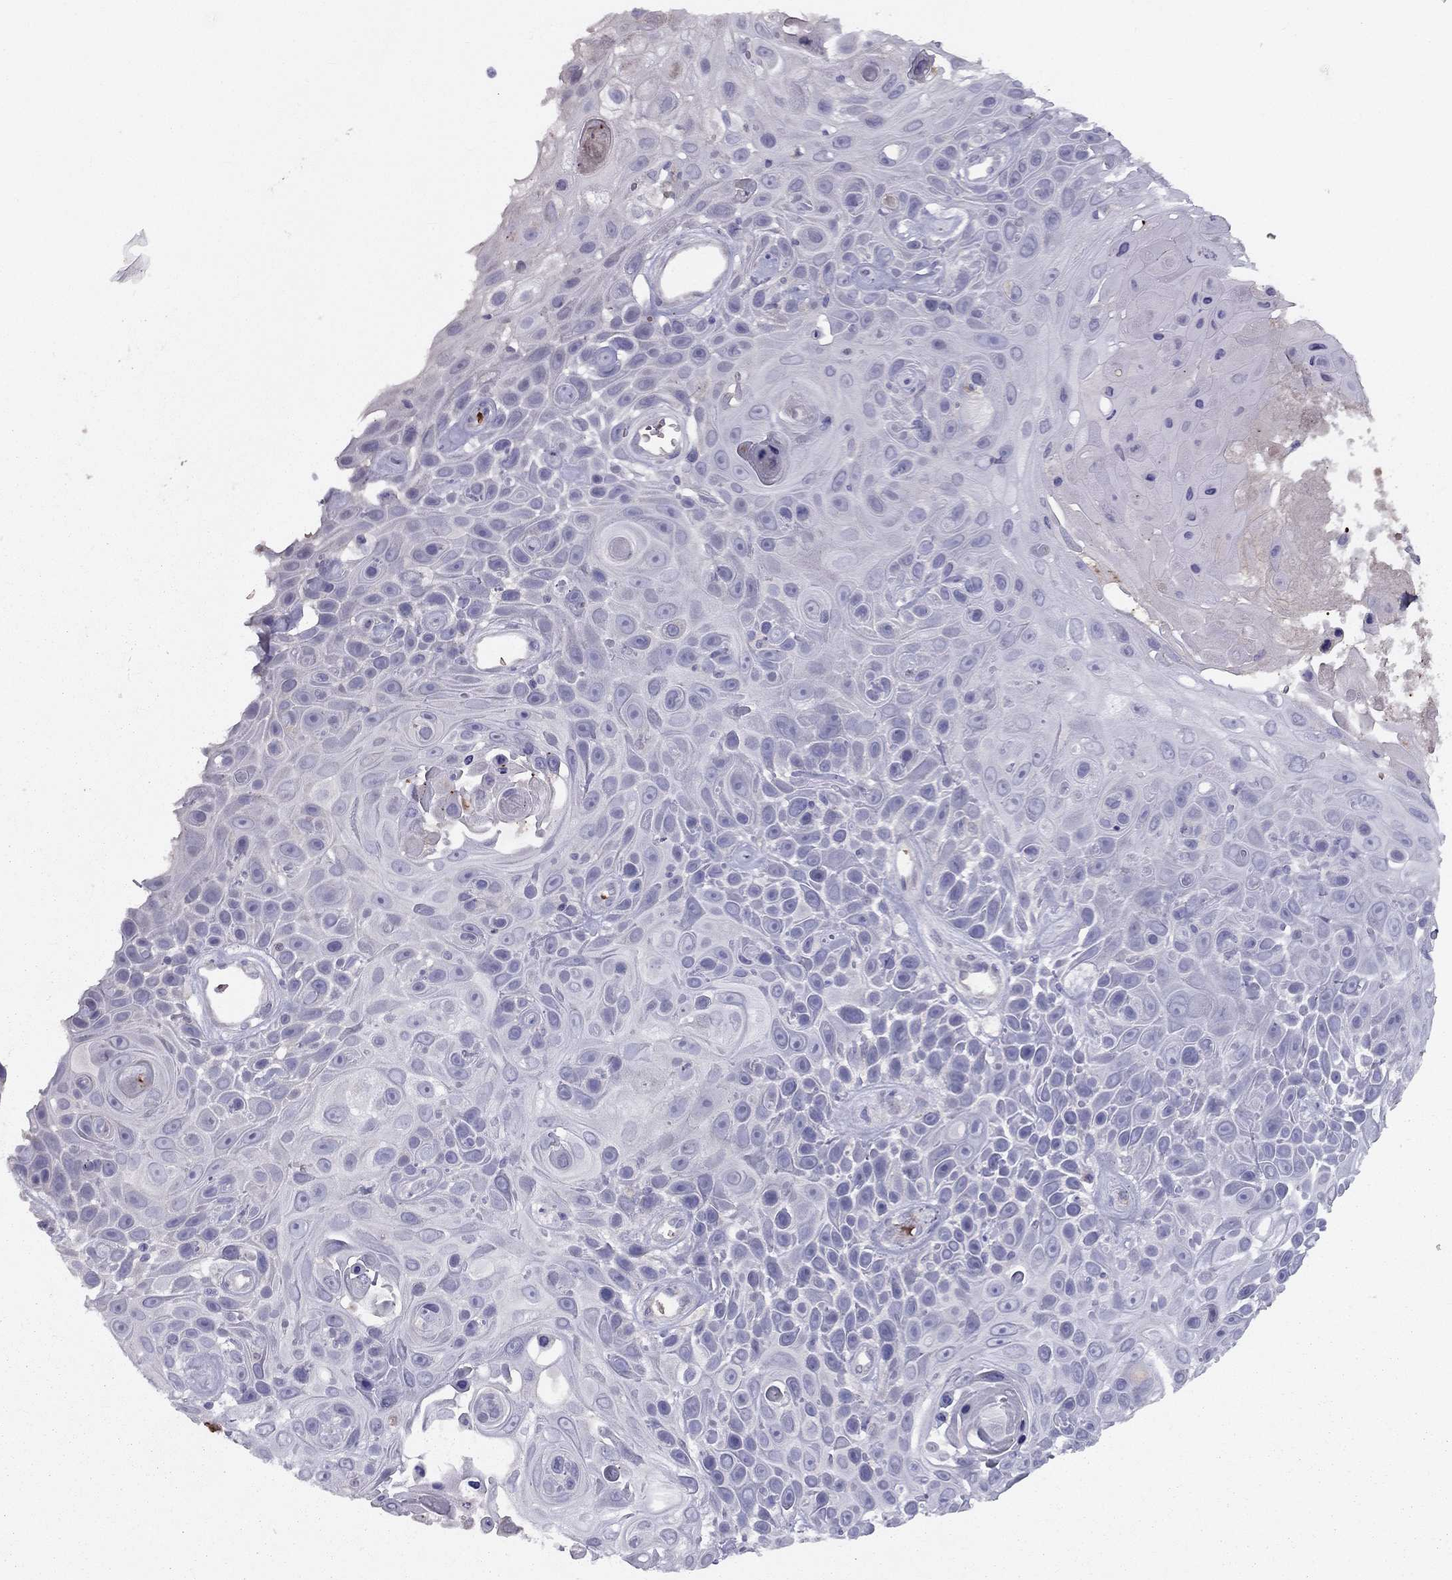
{"staining": {"intensity": "negative", "quantity": "none", "location": "none"}, "tissue": "skin cancer", "cell_type": "Tumor cells", "image_type": "cancer", "snomed": [{"axis": "morphology", "description": "Squamous cell carcinoma, NOS"}, {"axis": "topography", "description": "Skin"}], "caption": "This image is of squamous cell carcinoma (skin) stained with immunohistochemistry to label a protein in brown with the nuclei are counter-stained blue. There is no positivity in tumor cells.", "gene": "RHD", "patient": {"sex": "male", "age": 82}}